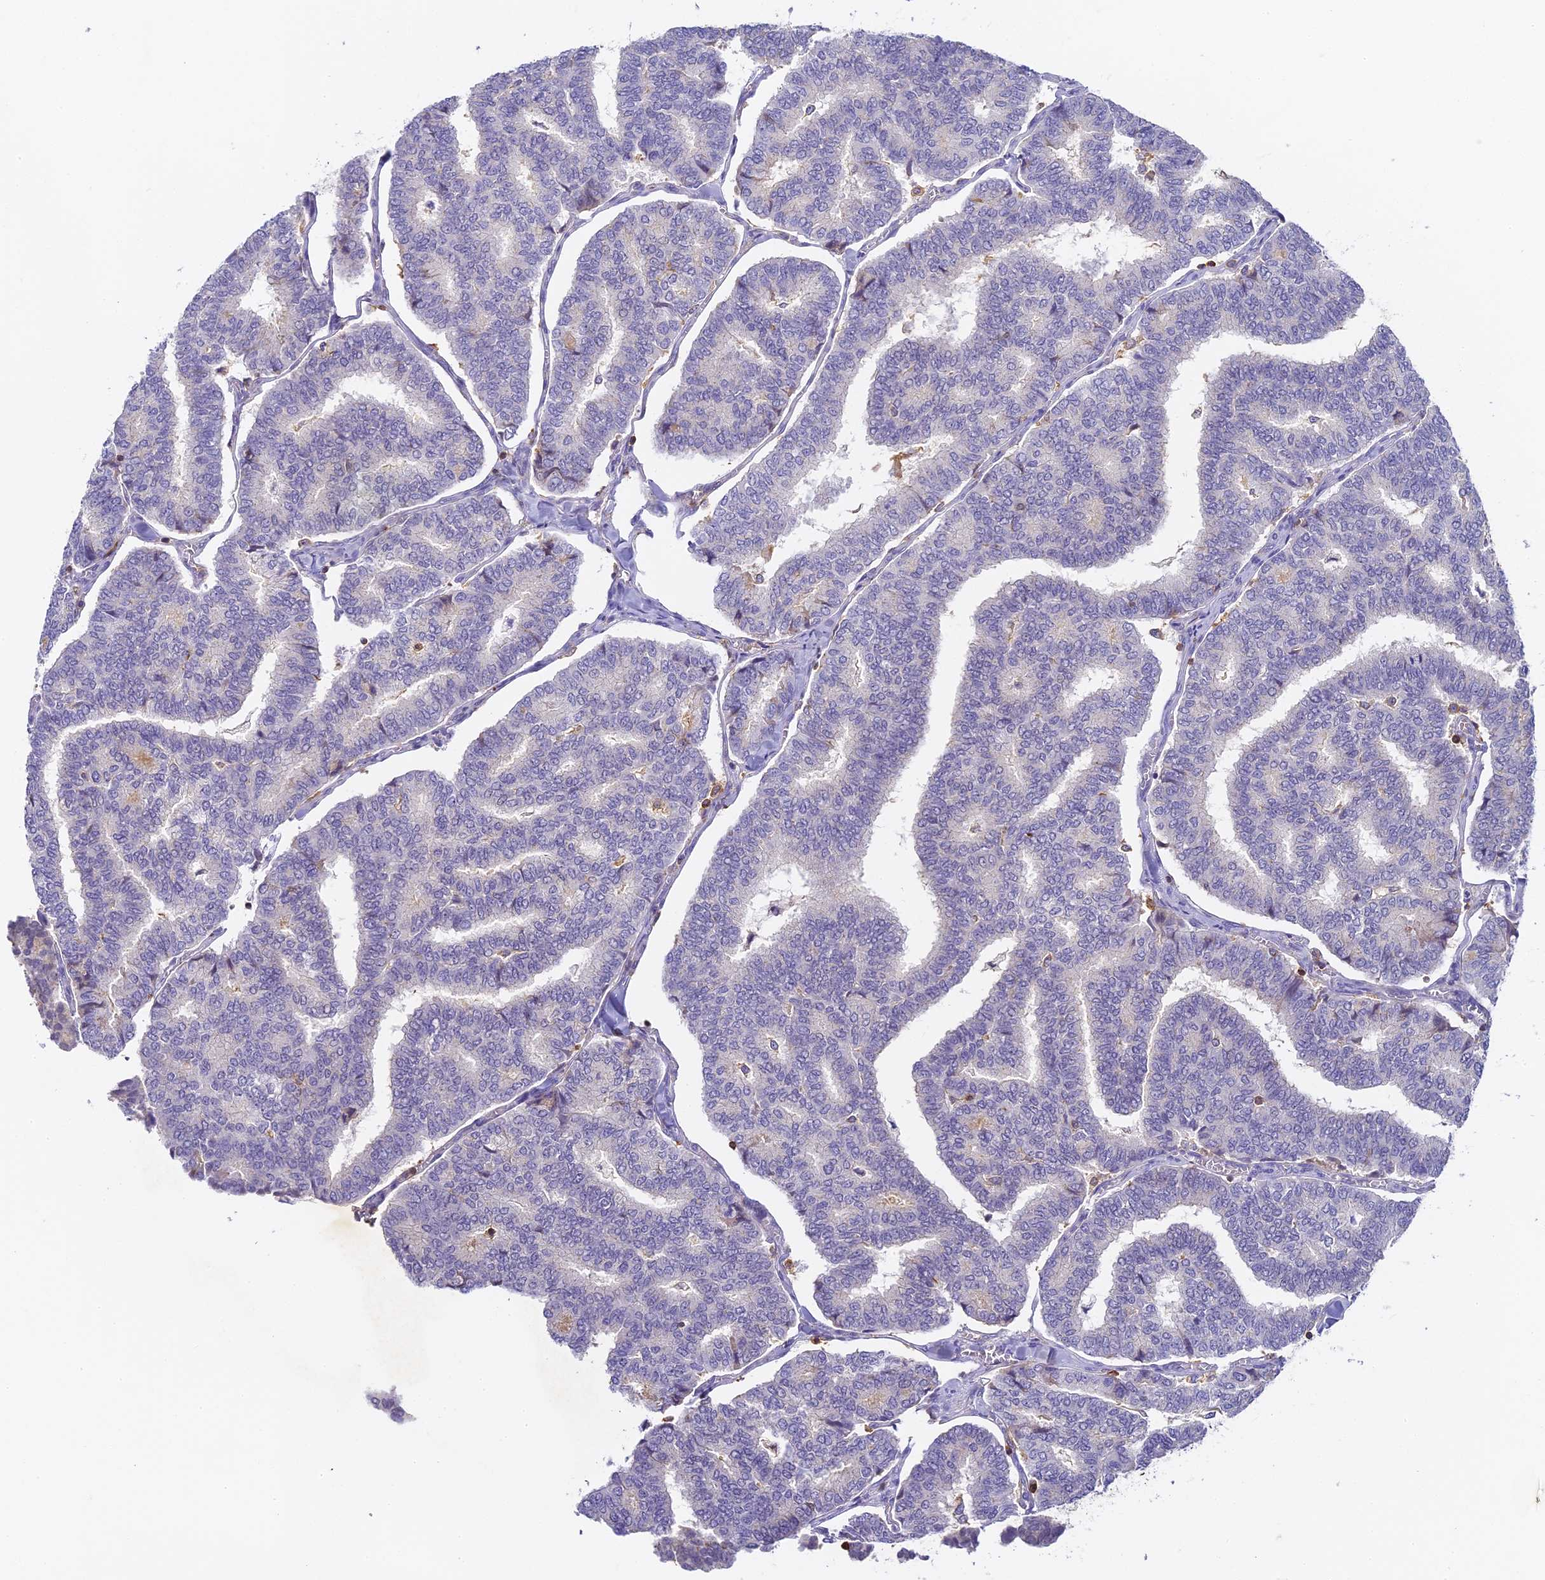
{"staining": {"intensity": "negative", "quantity": "none", "location": "none"}, "tissue": "thyroid cancer", "cell_type": "Tumor cells", "image_type": "cancer", "snomed": [{"axis": "morphology", "description": "Papillary adenocarcinoma, NOS"}, {"axis": "topography", "description": "Thyroid gland"}], "caption": "Immunohistochemistry of thyroid papillary adenocarcinoma displays no expression in tumor cells.", "gene": "FYB1", "patient": {"sex": "female", "age": 35}}